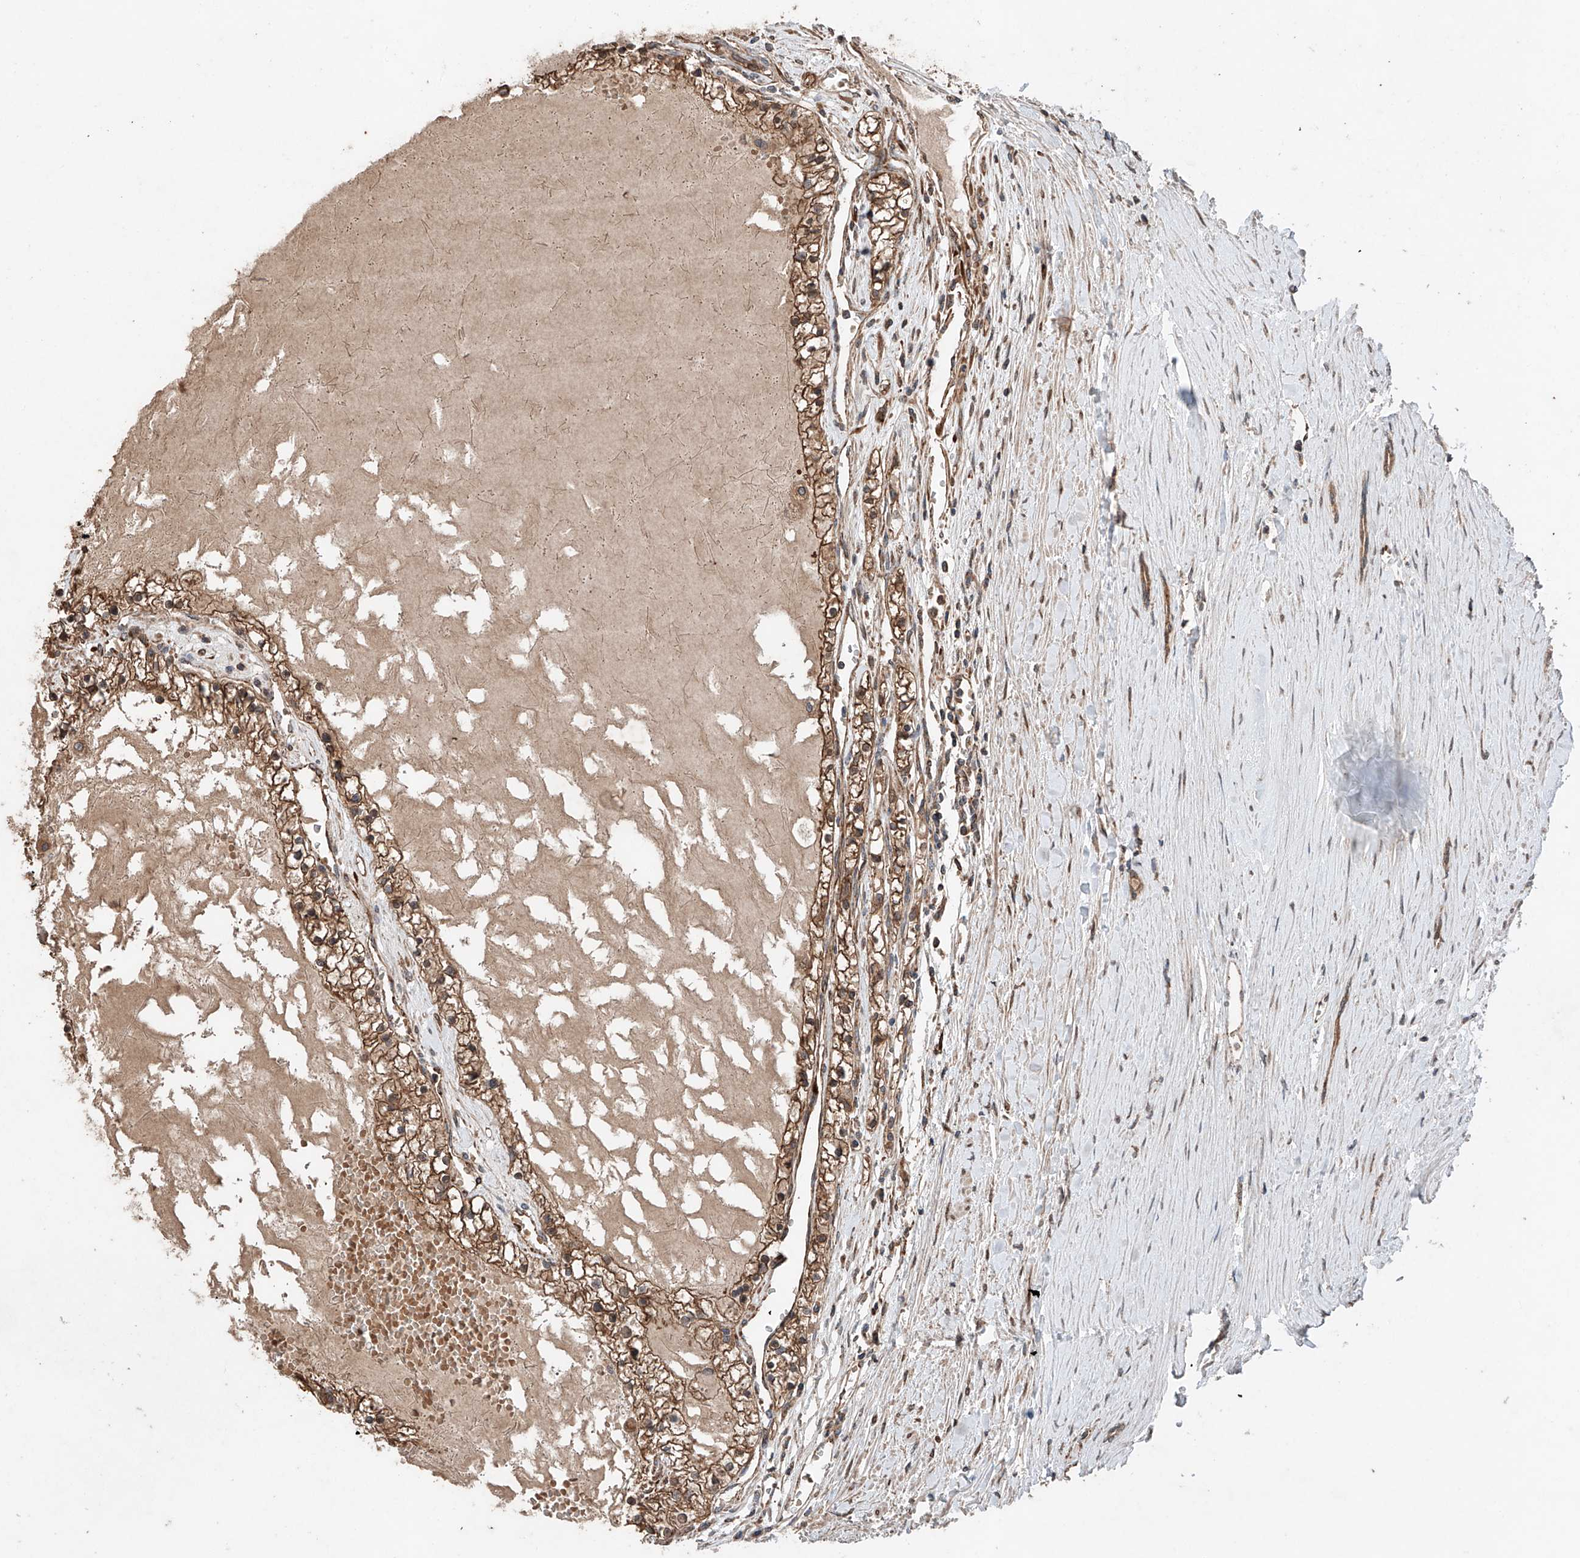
{"staining": {"intensity": "moderate", "quantity": ">75%", "location": "cytoplasmic/membranous"}, "tissue": "renal cancer", "cell_type": "Tumor cells", "image_type": "cancer", "snomed": [{"axis": "morphology", "description": "Normal tissue, NOS"}, {"axis": "morphology", "description": "Adenocarcinoma, NOS"}, {"axis": "topography", "description": "Kidney"}], "caption": "Adenocarcinoma (renal) was stained to show a protein in brown. There is medium levels of moderate cytoplasmic/membranous expression in approximately >75% of tumor cells. Using DAB (3,3'-diaminobenzidine) (brown) and hematoxylin (blue) stains, captured at high magnification using brightfield microscopy.", "gene": "AP4B1", "patient": {"sex": "male", "age": 68}}